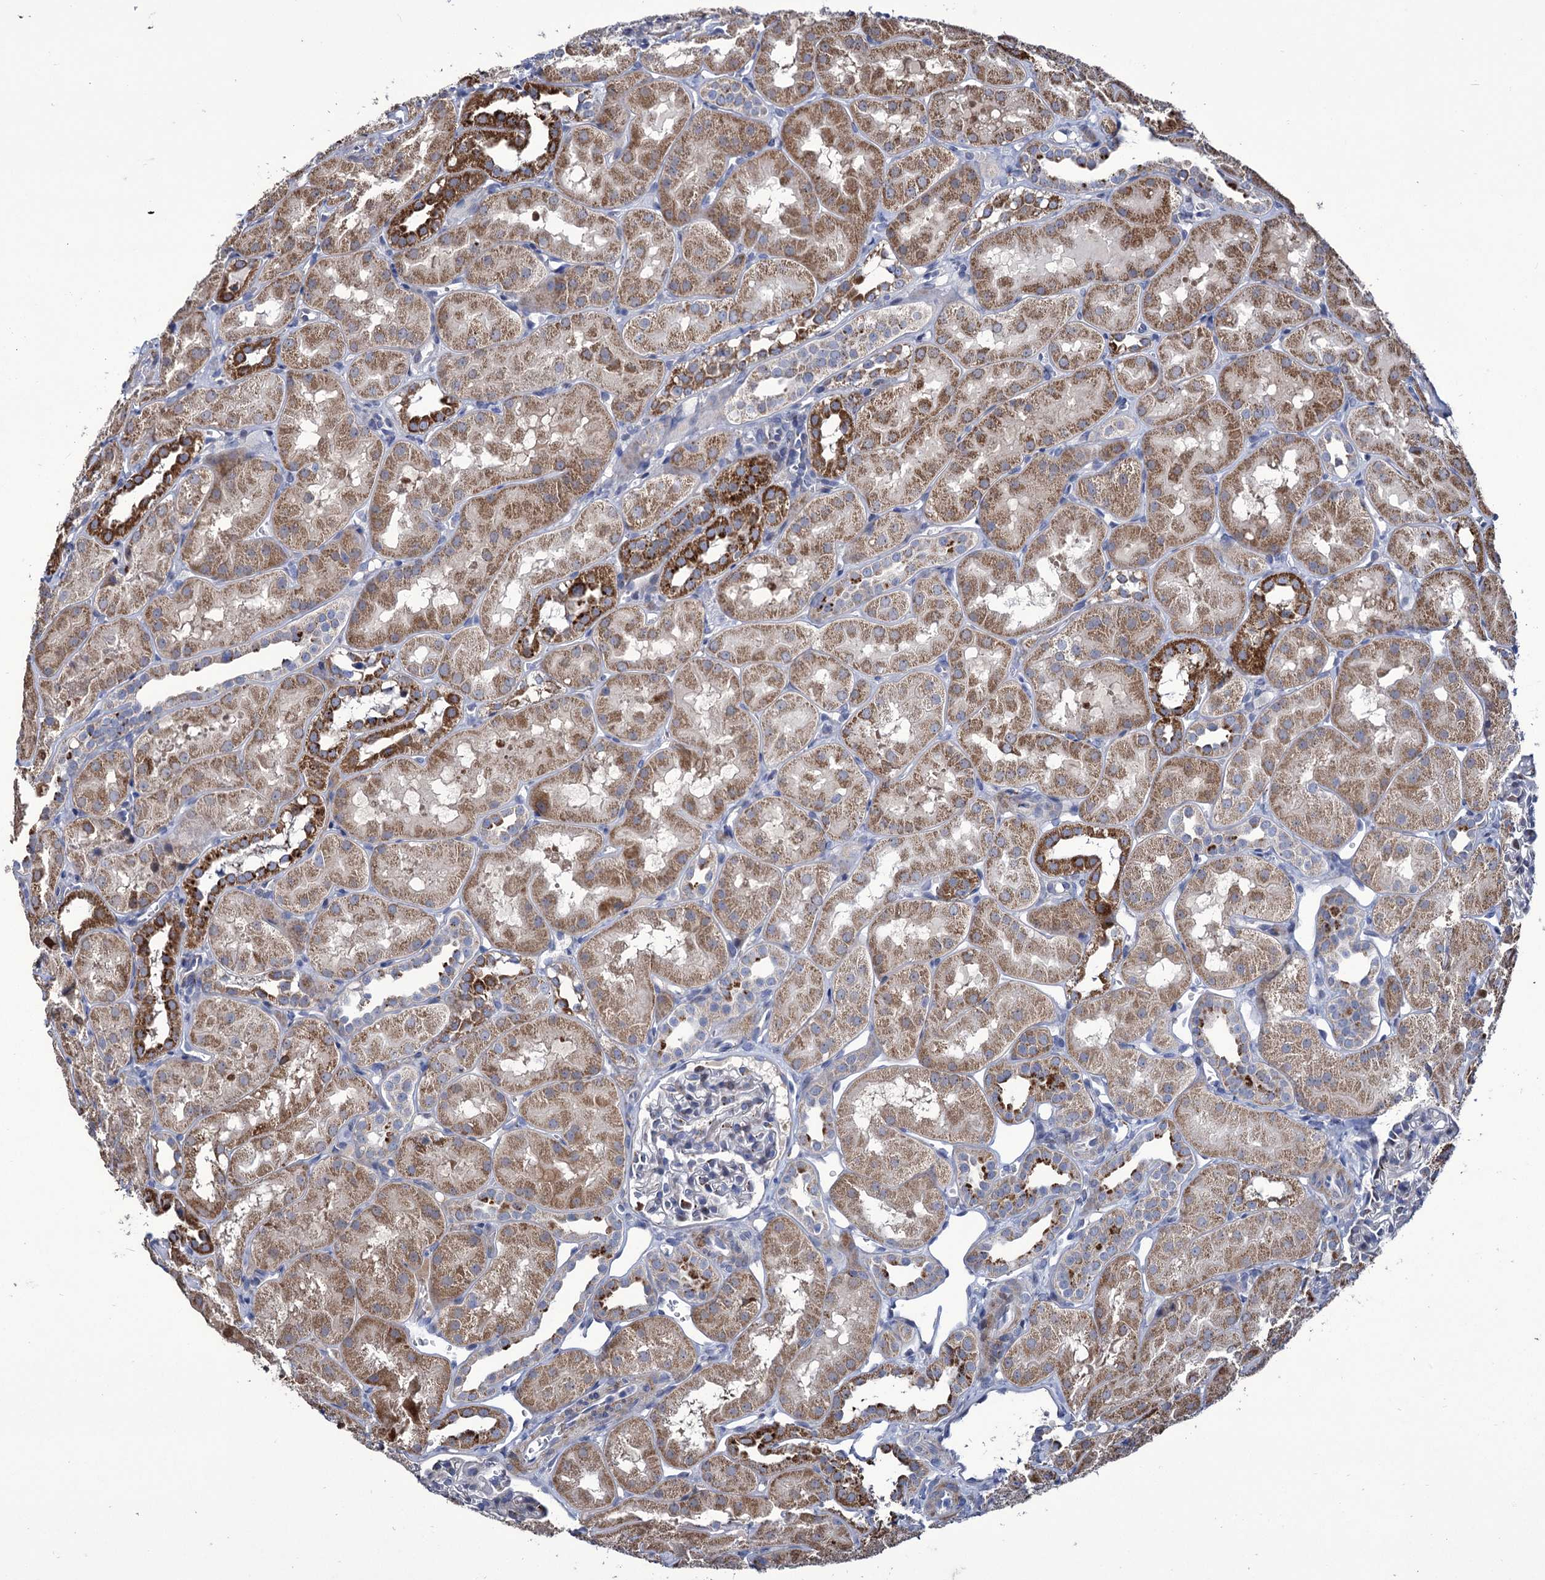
{"staining": {"intensity": "weak", "quantity": "<25%", "location": "cytoplasmic/membranous"}, "tissue": "kidney", "cell_type": "Cells in glomeruli", "image_type": "normal", "snomed": [{"axis": "morphology", "description": "Normal tissue, NOS"}, {"axis": "topography", "description": "Kidney"}, {"axis": "topography", "description": "Urinary bladder"}], "caption": "There is no significant positivity in cells in glomeruli of kidney. (Stains: DAB (3,3'-diaminobenzidine) immunohistochemistry with hematoxylin counter stain, Microscopy: brightfield microscopy at high magnification).", "gene": "TUBGCP5", "patient": {"sex": "male", "age": 16}}